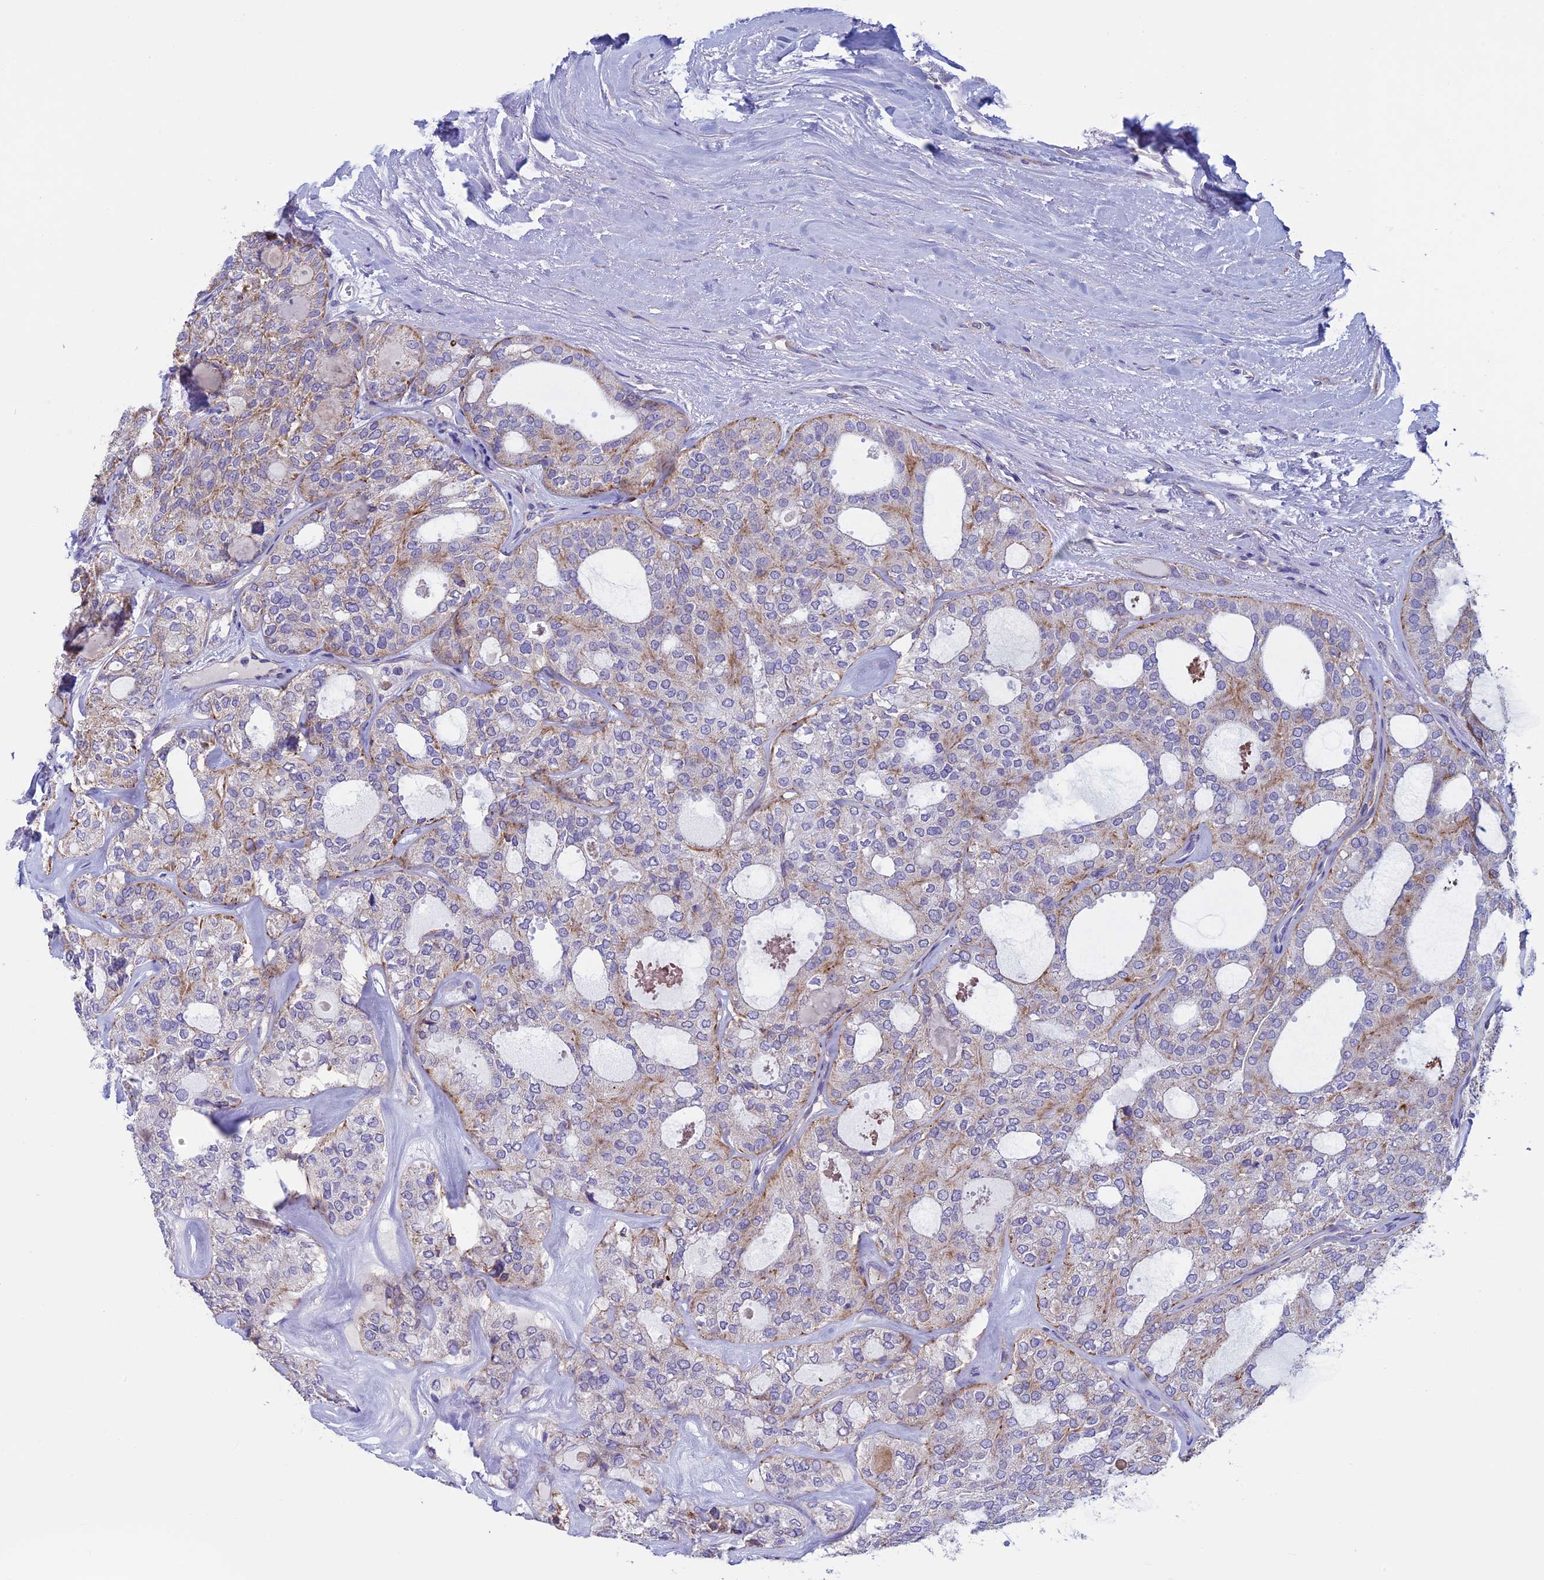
{"staining": {"intensity": "moderate", "quantity": "<25%", "location": "cytoplasmic/membranous"}, "tissue": "thyroid cancer", "cell_type": "Tumor cells", "image_type": "cancer", "snomed": [{"axis": "morphology", "description": "Follicular adenoma carcinoma, NOS"}, {"axis": "topography", "description": "Thyroid gland"}], "caption": "There is low levels of moderate cytoplasmic/membranous expression in tumor cells of follicular adenoma carcinoma (thyroid), as demonstrated by immunohistochemical staining (brown color).", "gene": "MFSD12", "patient": {"sex": "male", "age": 75}}